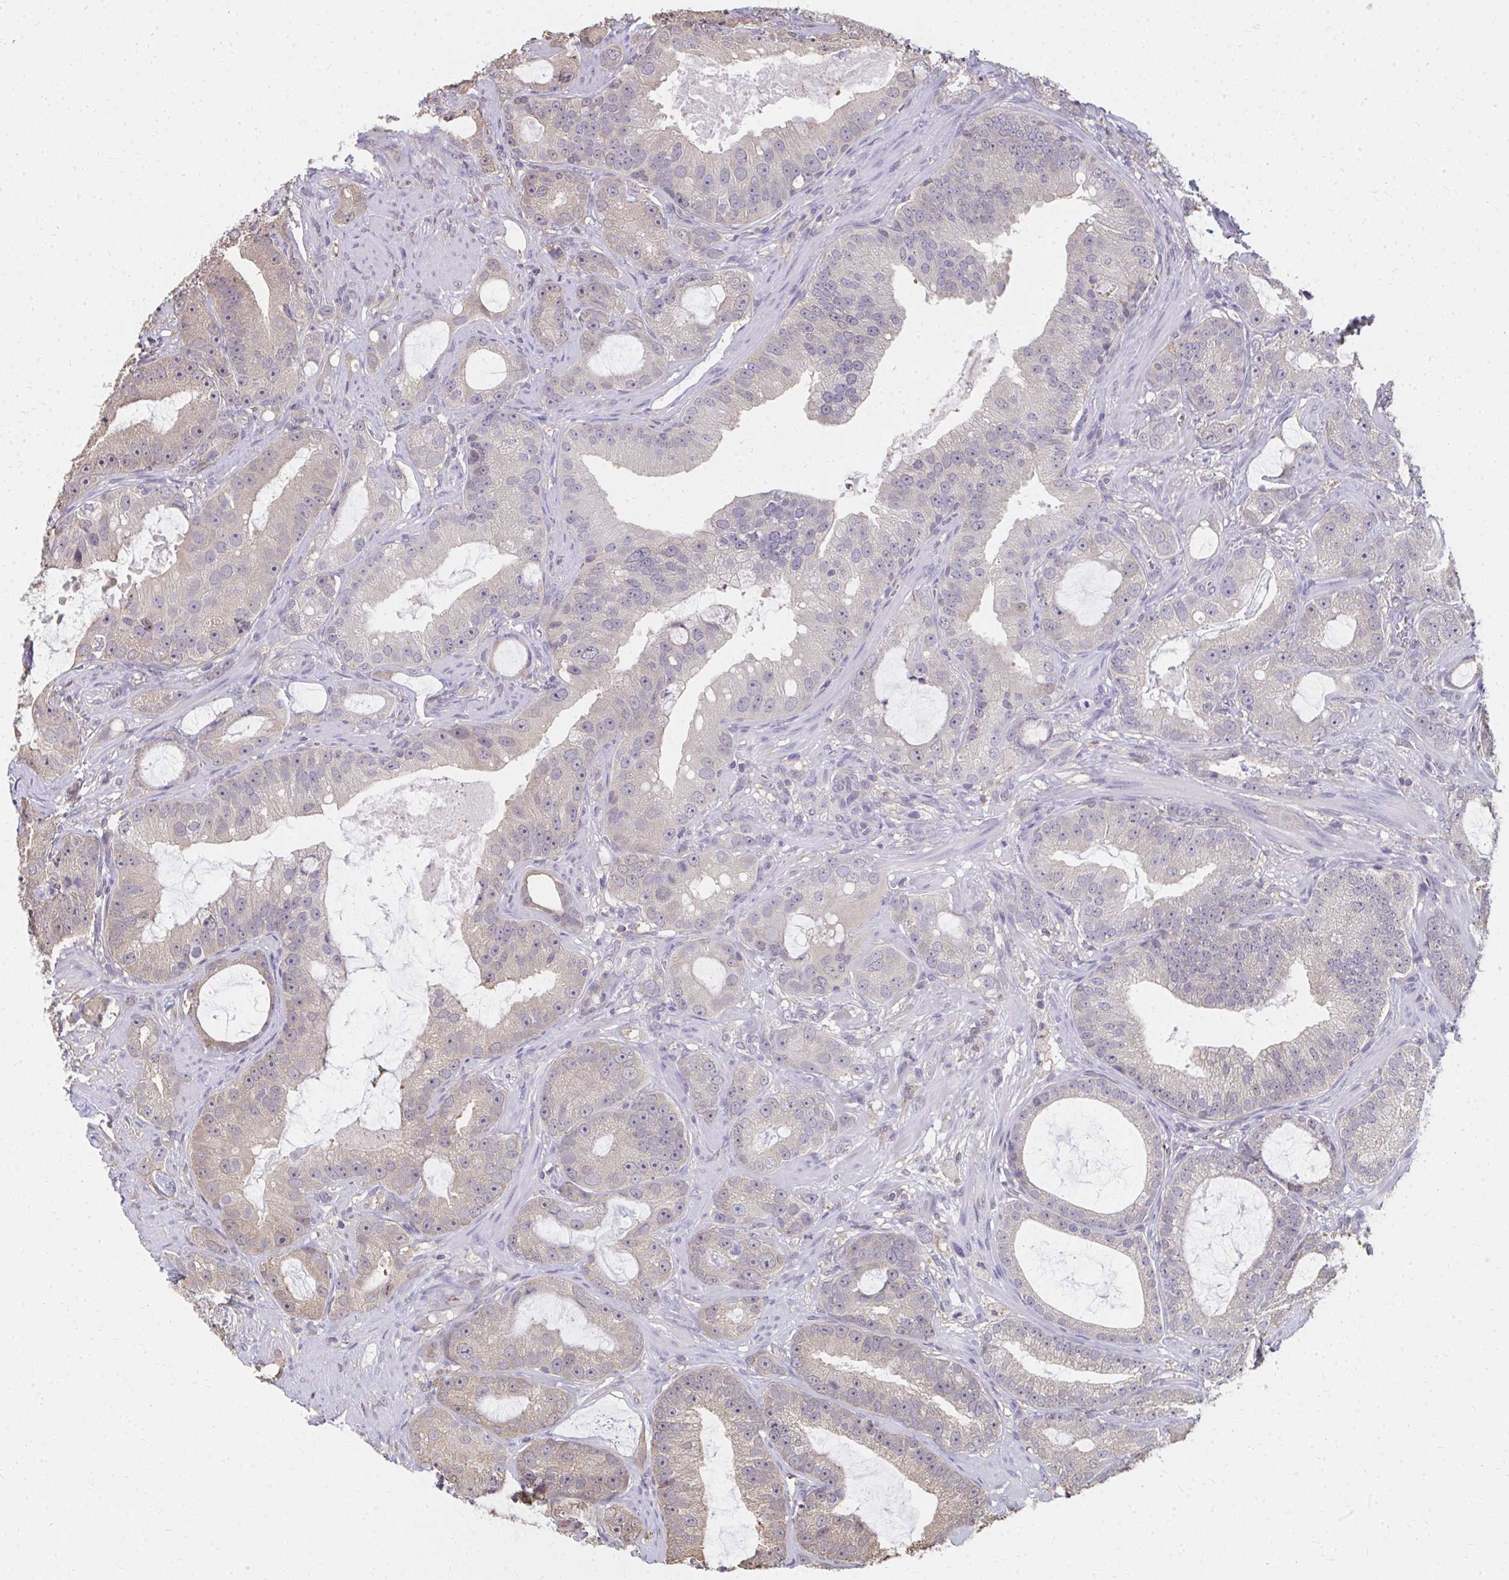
{"staining": {"intensity": "weak", "quantity": ">75%", "location": "cytoplasmic/membranous"}, "tissue": "prostate cancer", "cell_type": "Tumor cells", "image_type": "cancer", "snomed": [{"axis": "morphology", "description": "Adenocarcinoma, High grade"}, {"axis": "topography", "description": "Prostate"}], "caption": "Immunohistochemistry photomicrograph of high-grade adenocarcinoma (prostate) stained for a protein (brown), which shows low levels of weak cytoplasmic/membranous positivity in about >75% of tumor cells.", "gene": "RABGAP1L", "patient": {"sex": "male", "age": 65}}